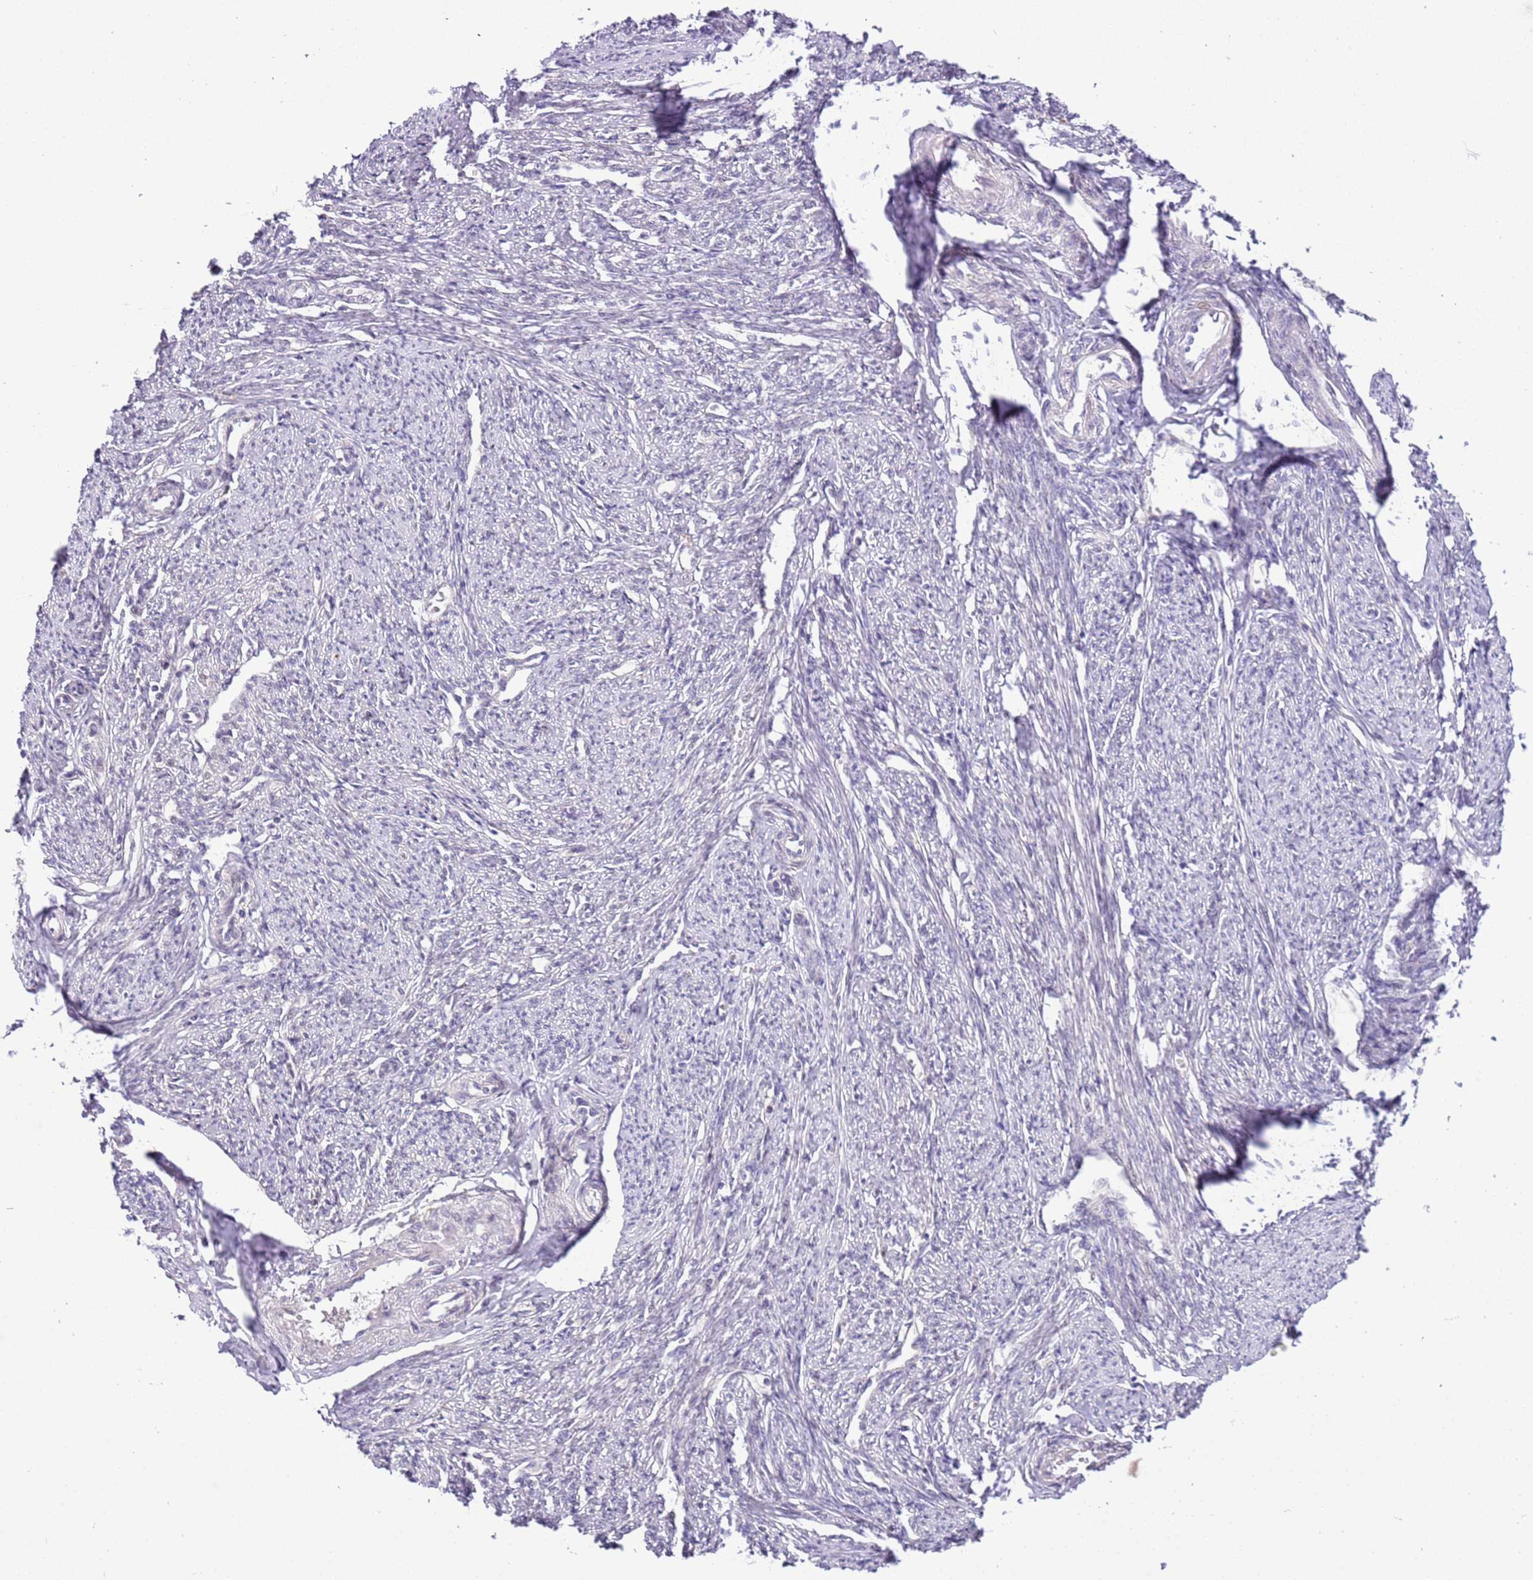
{"staining": {"intensity": "weak", "quantity": "<25%", "location": "nuclear"}, "tissue": "smooth muscle", "cell_type": "Smooth muscle cells", "image_type": "normal", "snomed": [{"axis": "morphology", "description": "Normal tissue, NOS"}, {"axis": "topography", "description": "Smooth muscle"}, {"axis": "topography", "description": "Uterus"}], "caption": "Protein analysis of unremarkable smooth muscle exhibits no significant expression in smooth muscle cells. (DAB (3,3'-diaminobenzidine) immunohistochemistry (IHC) with hematoxylin counter stain).", "gene": "MAGEF1", "patient": {"sex": "female", "age": 59}}